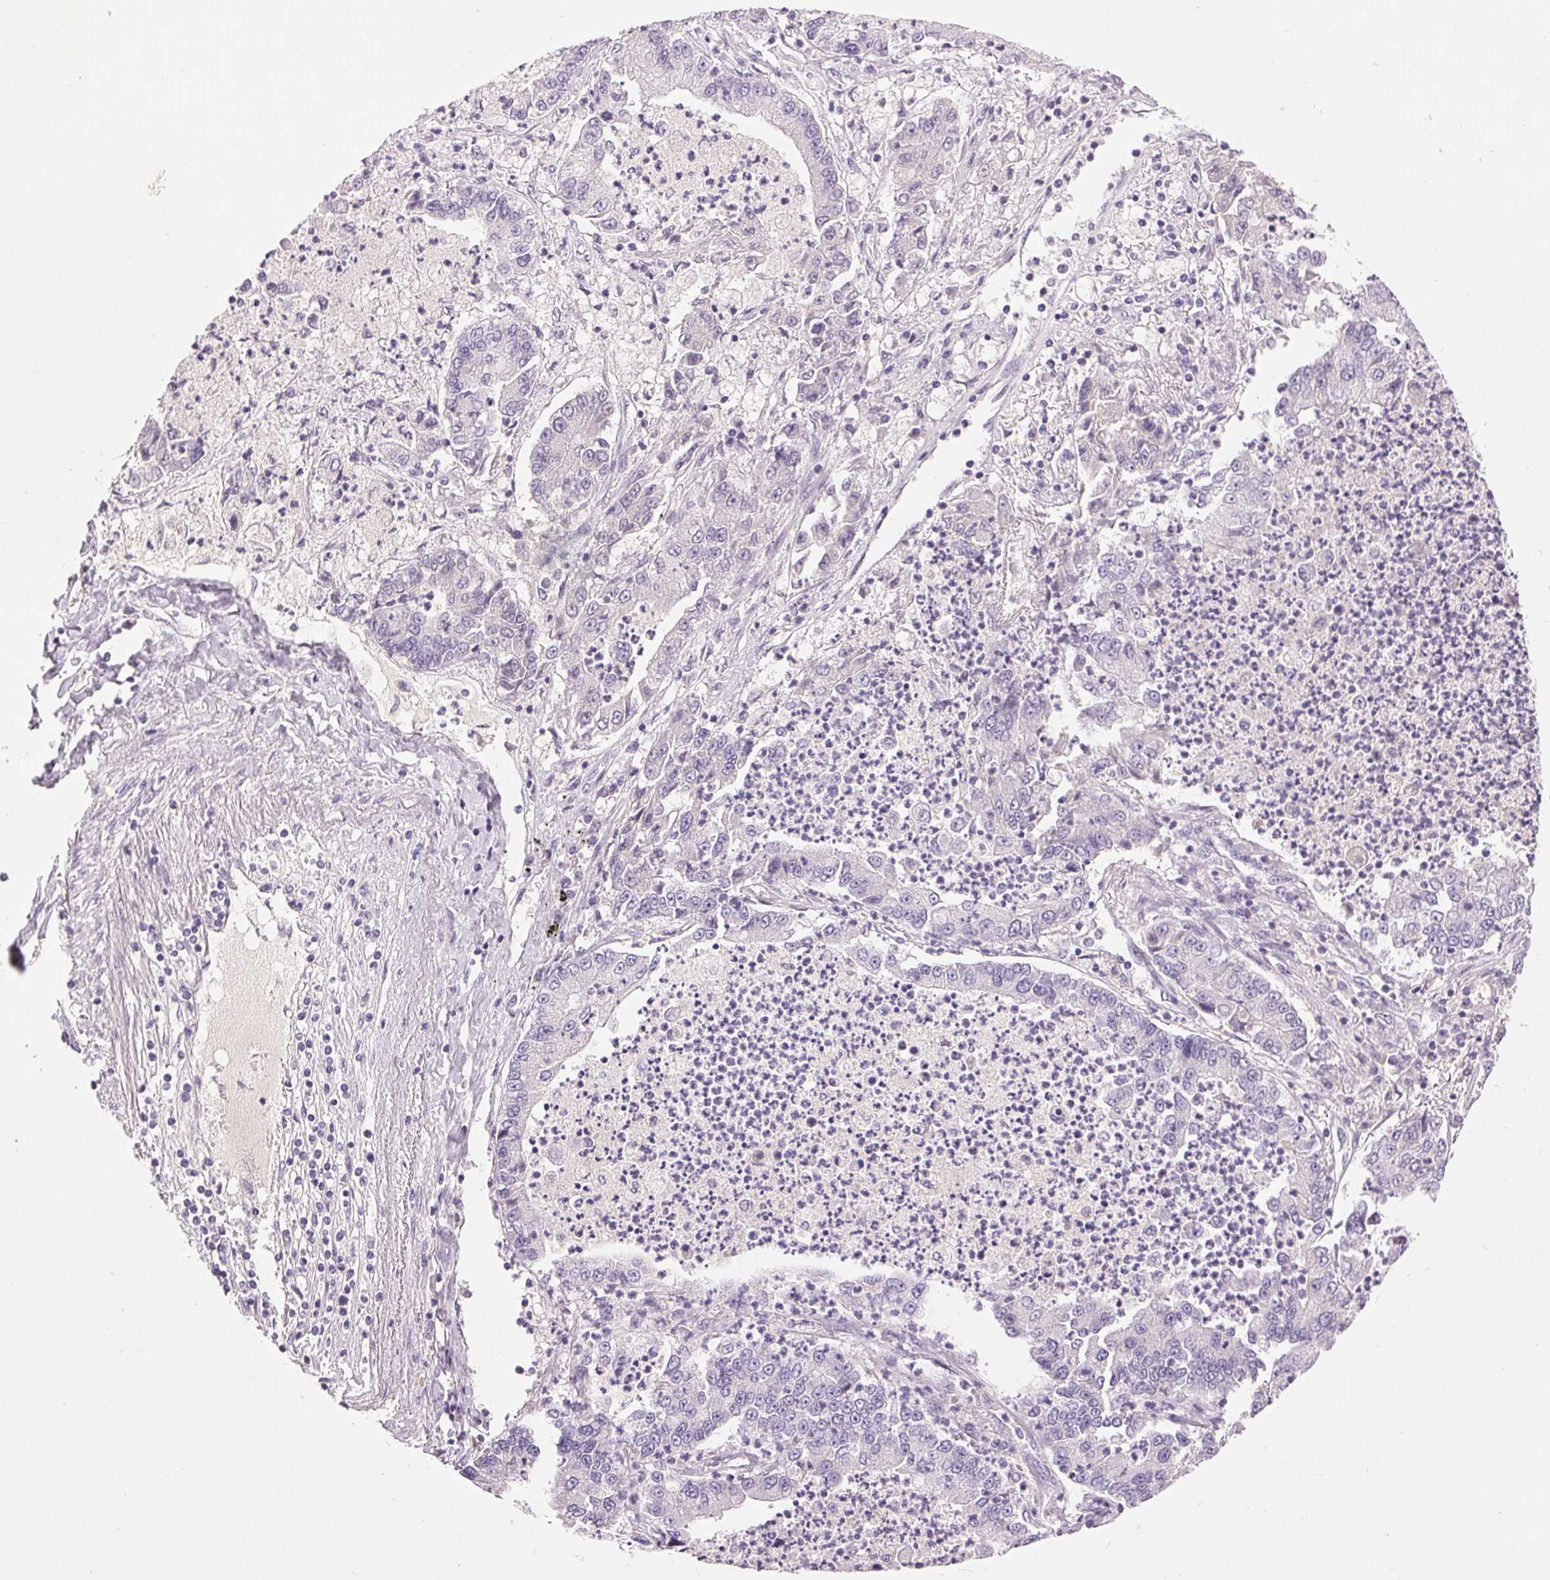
{"staining": {"intensity": "negative", "quantity": "none", "location": "none"}, "tissue": "lung cancer", "cell_type": "Tumor cells", "image_type": "cancer", "snomed": [{"axis": "morphology", "description": "Adenocarcinoma, NOS"}, {"axis": "topography", "description": "Lung"}], "caption": "The immunohistochemistry (IHC) histopathology image has no significant positivity in tumor cells of lung adenocarcinoma tissue.", "gene": "FXYD4", "patient": {"sex": "female", "age": 57}}